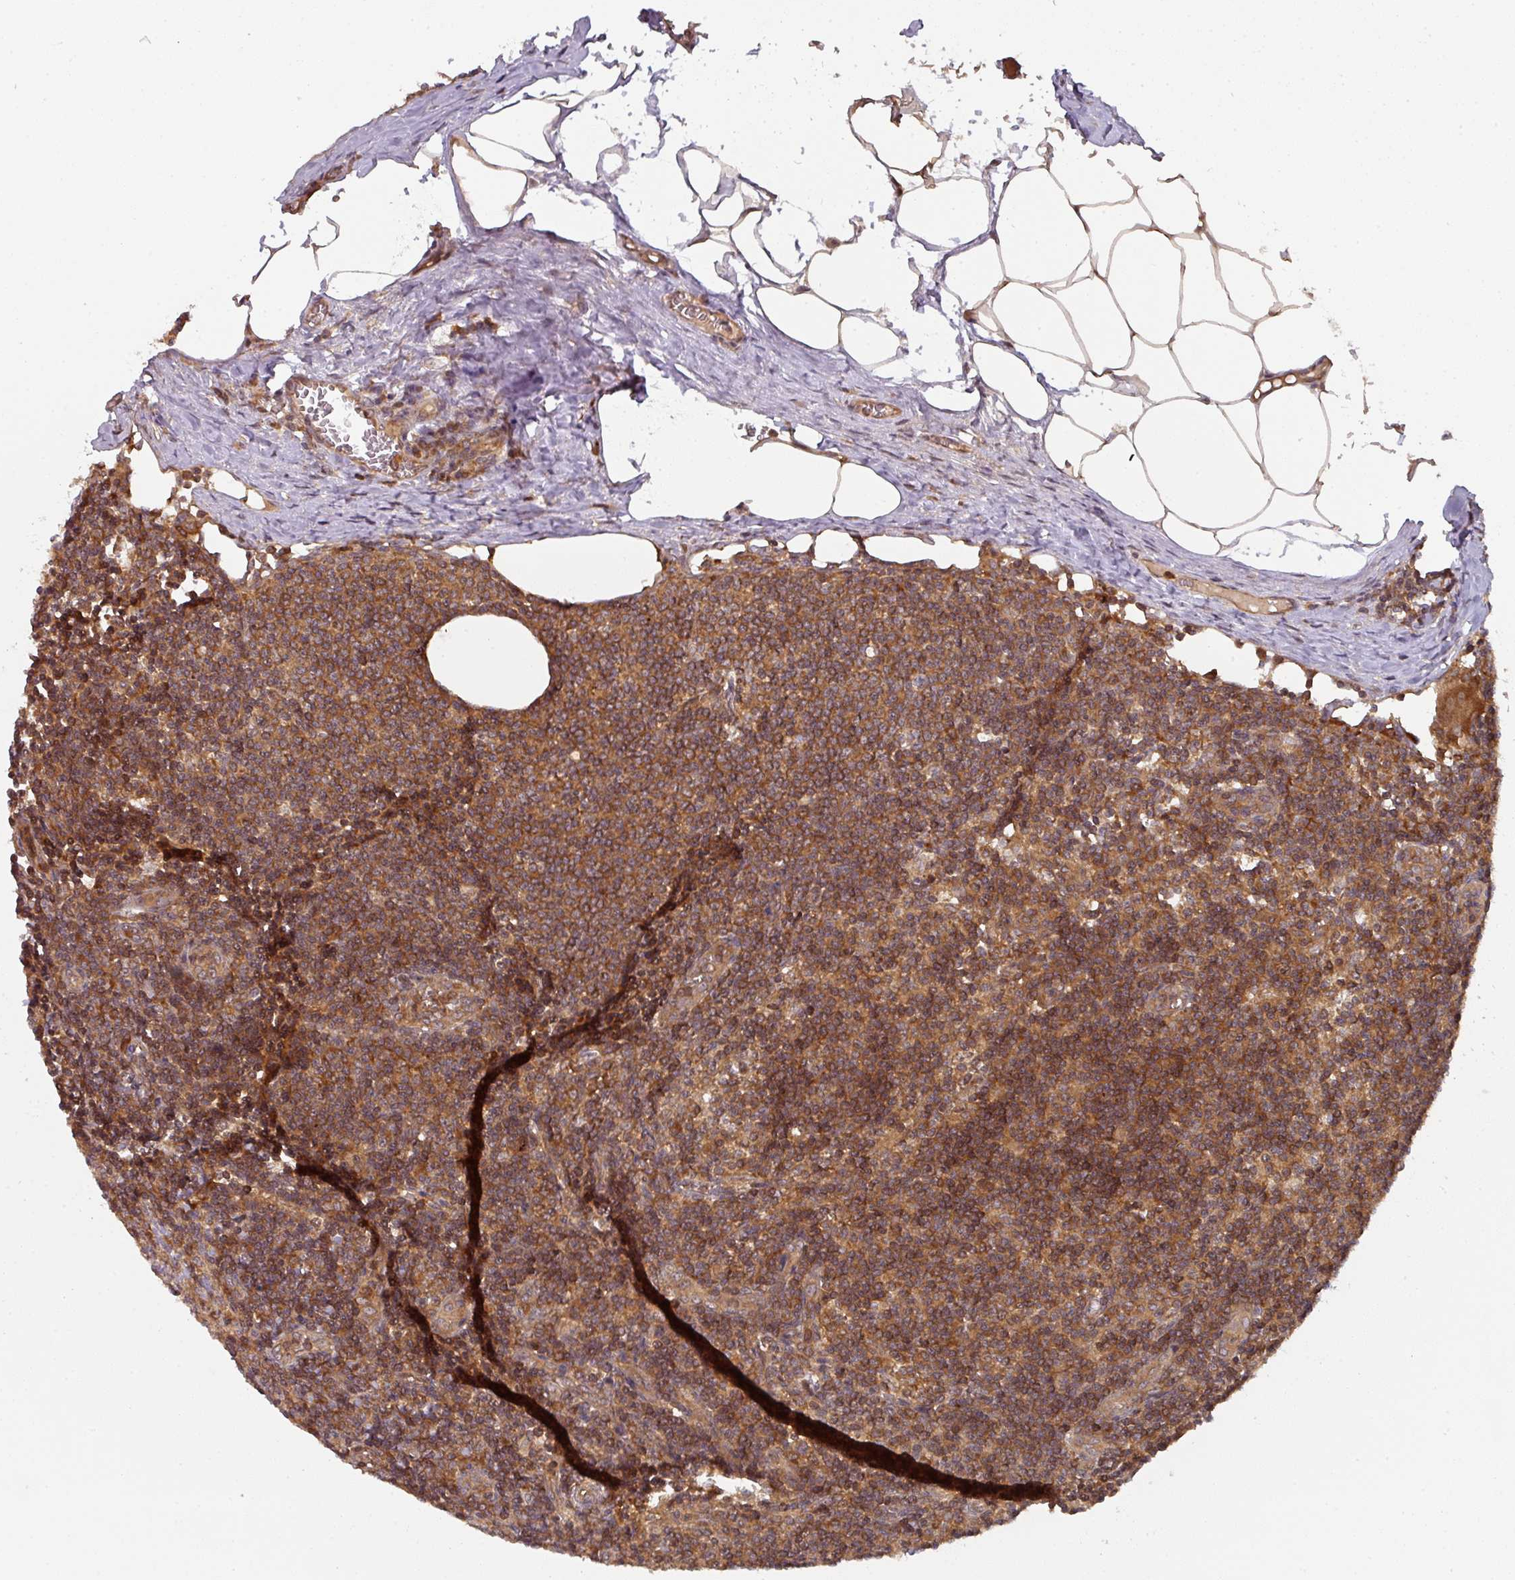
{"staining": {"intensity": "strong", "quantity": "25%-75%", "location": "cytoplasmic/membranous"}, "tissue": "lymph node", "cell_type": "Germinal center cells", "image_type": "normal", "snomed": [{"axis": "morphology", "description": "Normal tissue, NOS"}, {"axis": "topography", "description": "Lymph node"}], "caption": "IHC (DAB) staining of benign human lymph node displays strong cytoplasmic/membranous protein staining in about 25%-75% of germinal center cells.", "gene": "EIF4EBP2", "patient": {"sex": "female", "age": 59}}